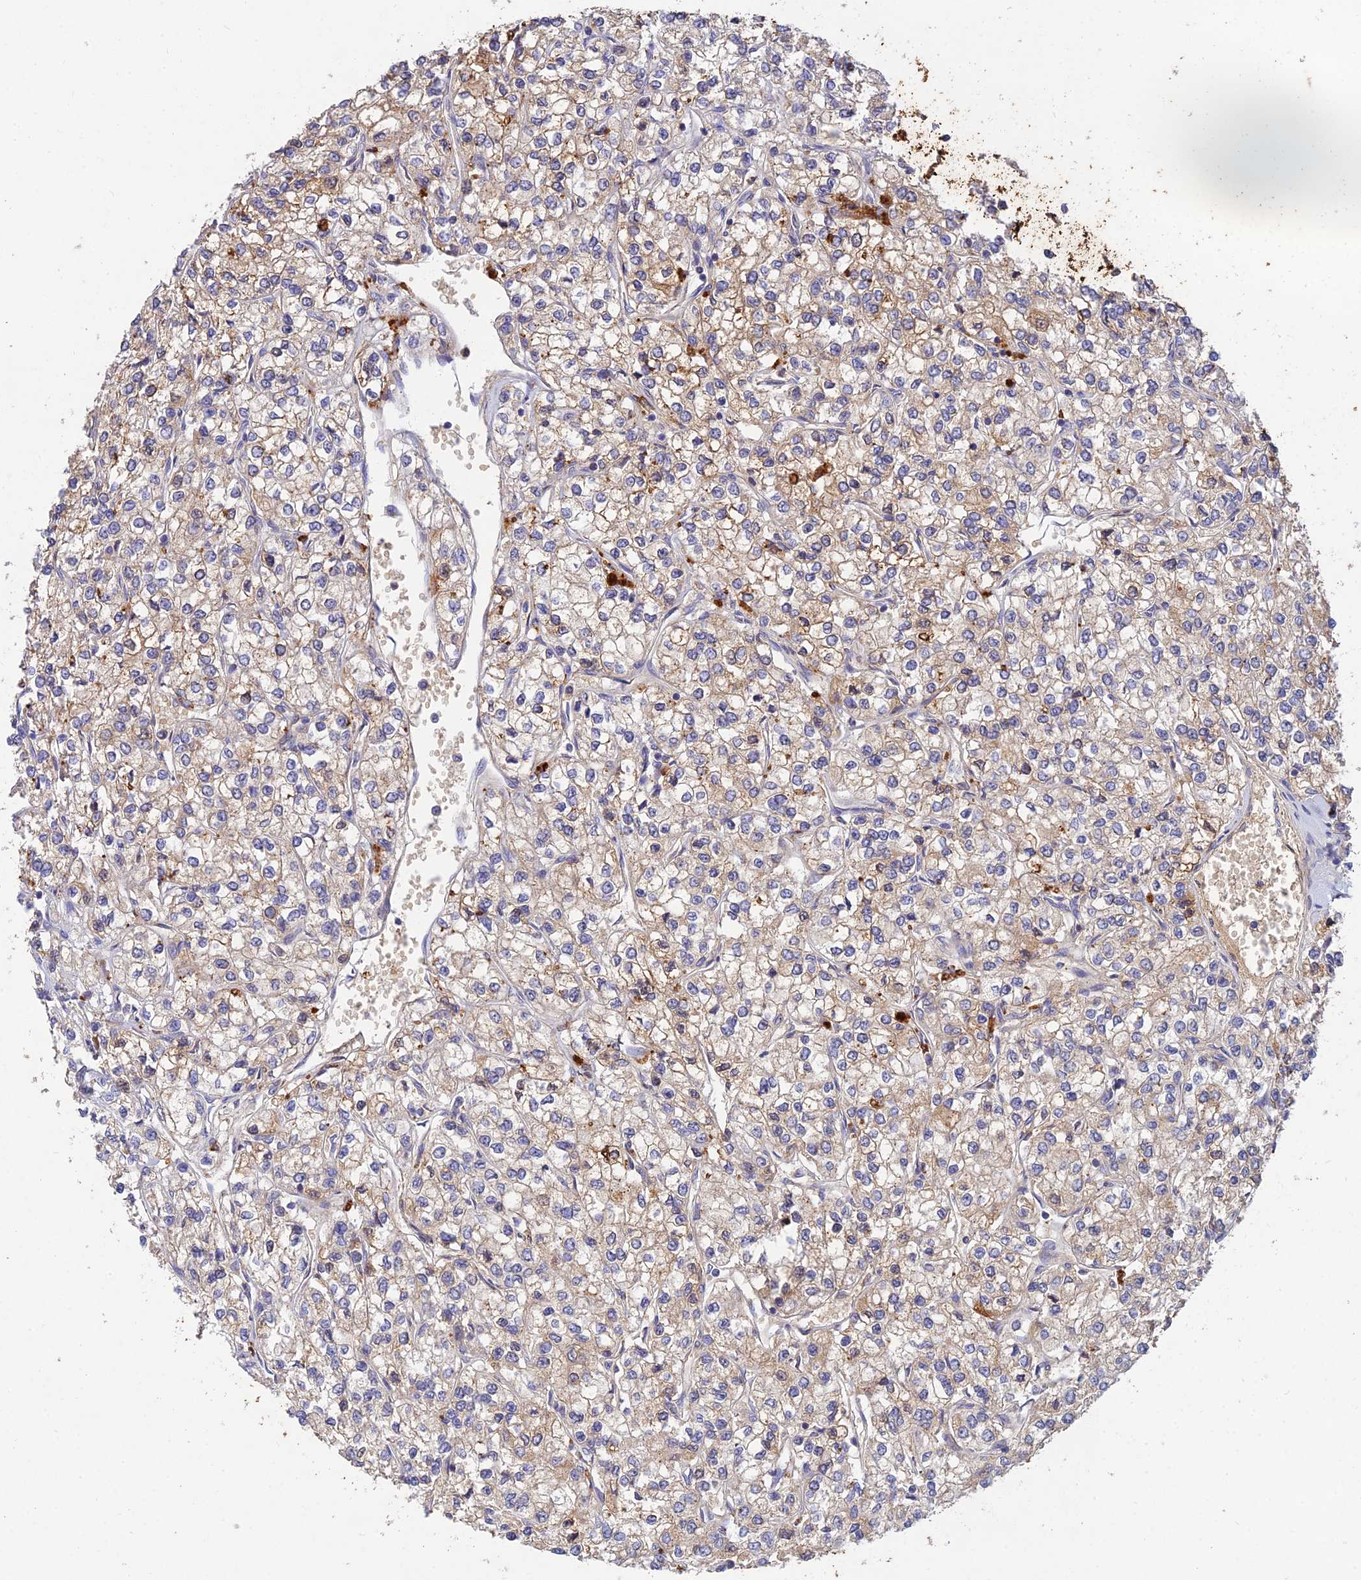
{"staining": {"intensity": "weak", "quantity": "<25%", "location": "cytoplasmic/membranous"}, "tissue": "renal cancer", "cell_type": "Tumor cells", "image_type": "cancer", "snomed": [{"axis": "morphology", "description": "Adenocarcinoma, NOS"}, {"axis": "topography", "description": "Kidney"}], "caption": "An immunohistochemistry (IHC) micrograph of adenocarcinoma (renal) is shown. There is no staining in tumor cells of adenocarcinoma (renal).", "gene": "ACSM5", "patient": {"sex": "male", "age": 80}}